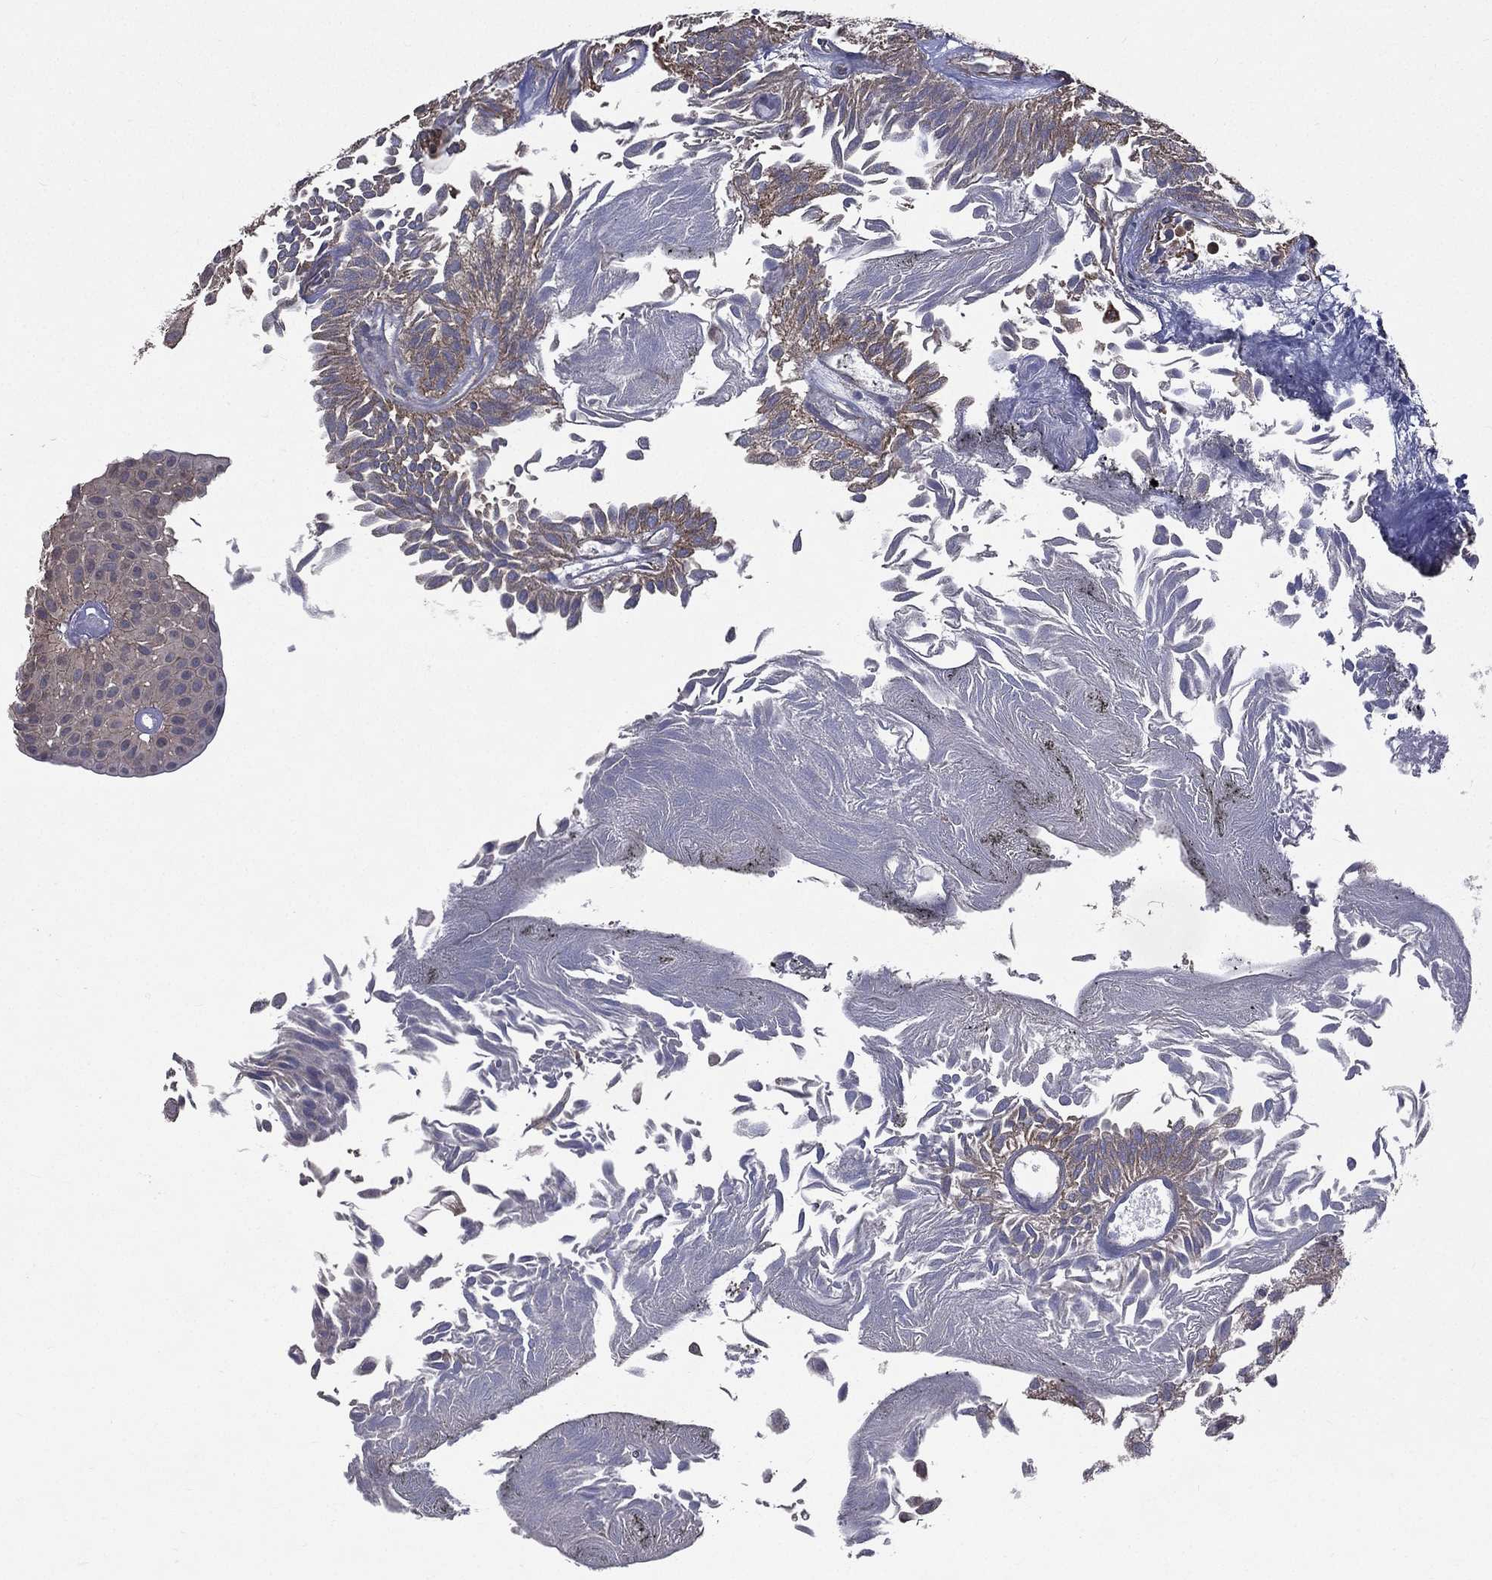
{"staining": {"intensity": "moderate", "quantity": "<25%", "location": "cytoplasmic/membranous"}, "tissue": "urothelial cancer", "cell_type": "Tumor cells", "image_type": "cancer", "snomed": [{"axis": "morphology", "description": "Urothelial carcinoma, Low grade"}, {"axis": "topography", "description": "Urinary bladder"}], "caption": "Immunohistochemistry (IHC) photomicrograph of neoplastic tissue: low-grade urothelial carcinoma stained using immunohistochemistry (IHC) displays low levels of moderate protein expression localized specifically in the cytoplasmic/membranous of tumor cells, appearing as a cytoplasmic/membranous brown color.", "gene": "SERPINB2", "patient": {"sex": "male", "age": 64}}